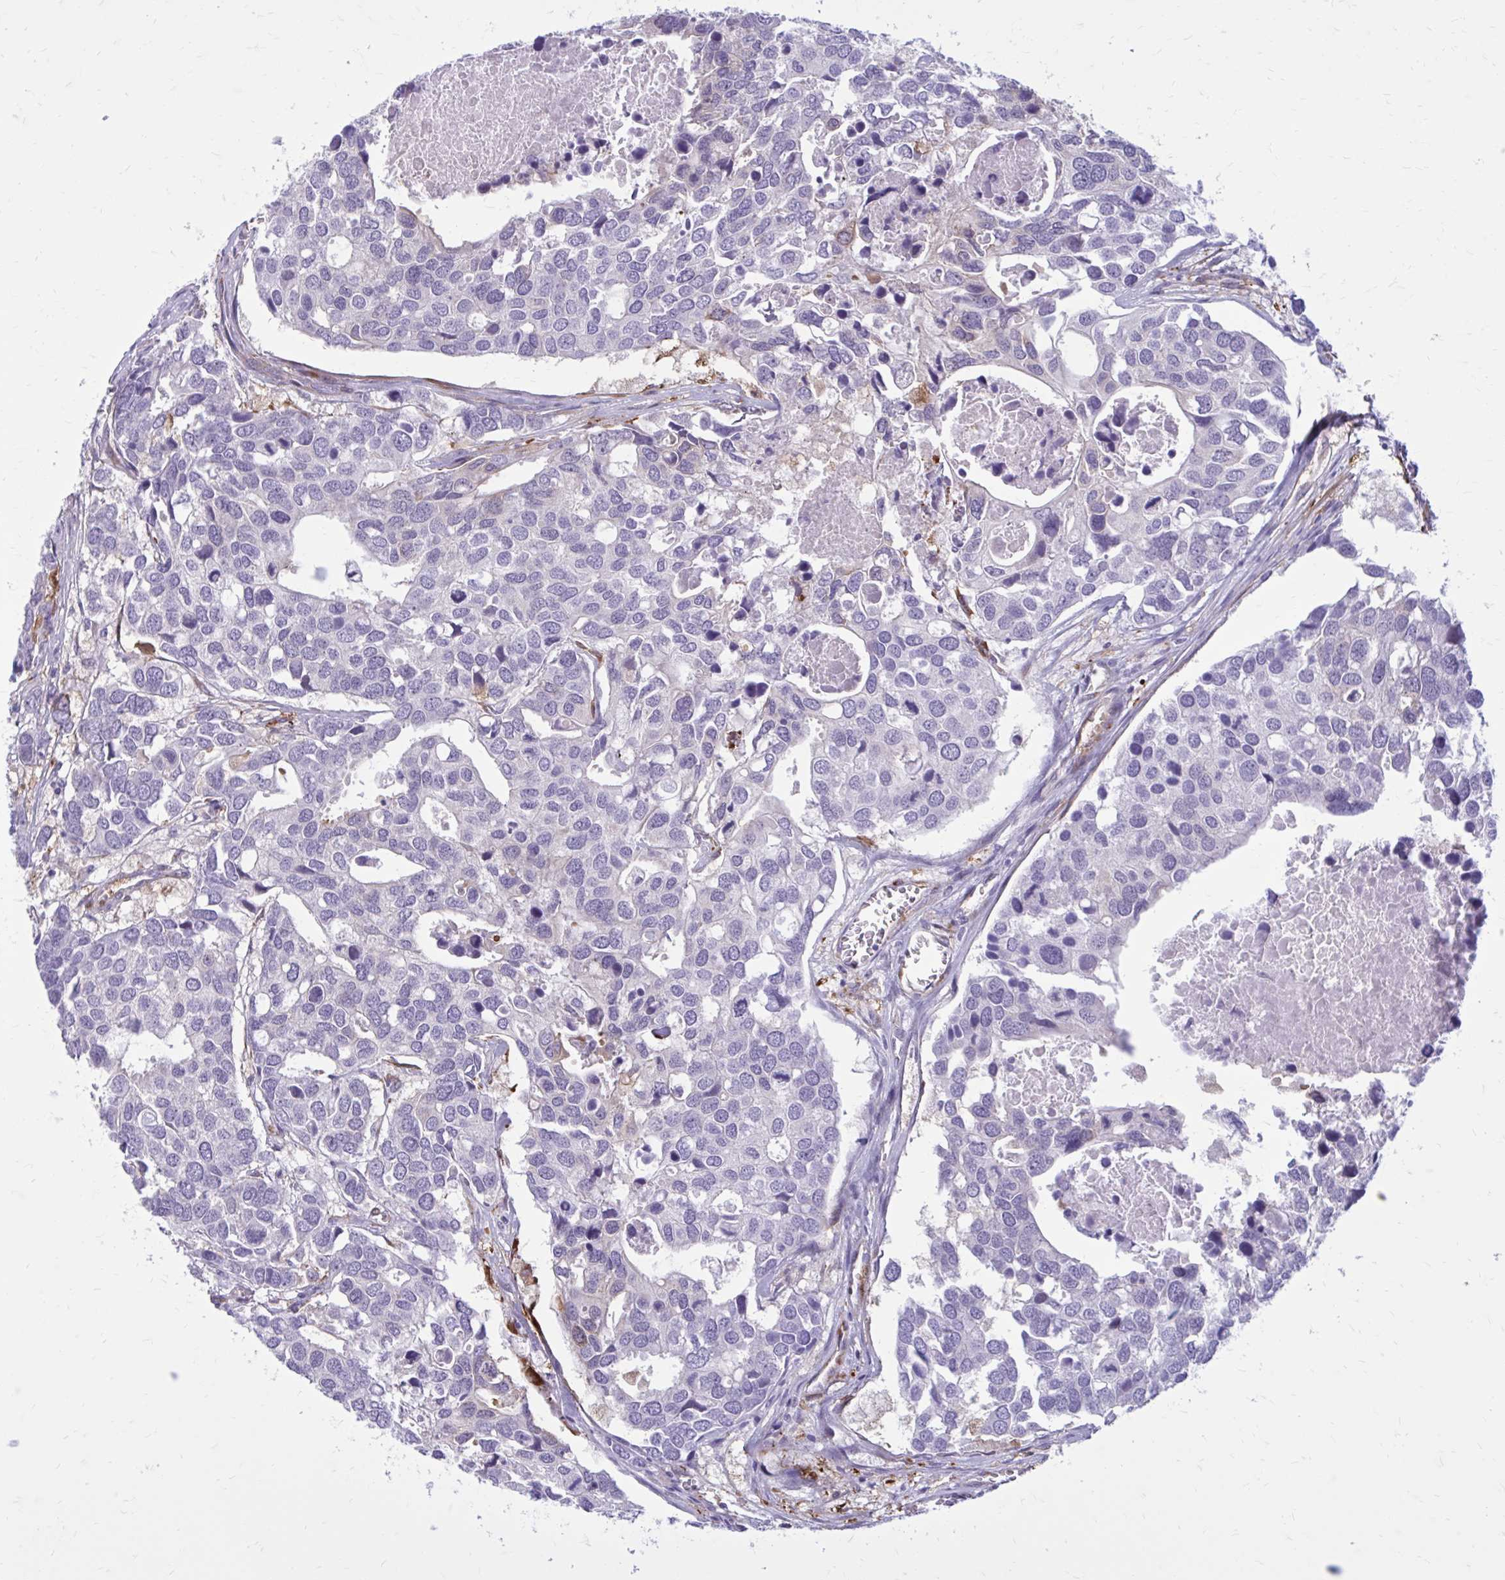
{"staining": {"intensity": "negative", "quantity": "none", "location": "none"}, "tissue": "breast cancer", "cell_type": "Tumor cells", "image_type": "cancer", "snomed": [{"axis": "morphology", "description": "Duct carcinoma"}, {"axis": "topography", "description": "Breast"}], "caption": "A high-resolution histopathology image shows IHC staining of breast cancer, which reveals no significant staining in tumor cells. (DAB IHC with hematoxylin counter stain).", "gene": "BEND5", "patient": {"sex": "female", "age": 83}}